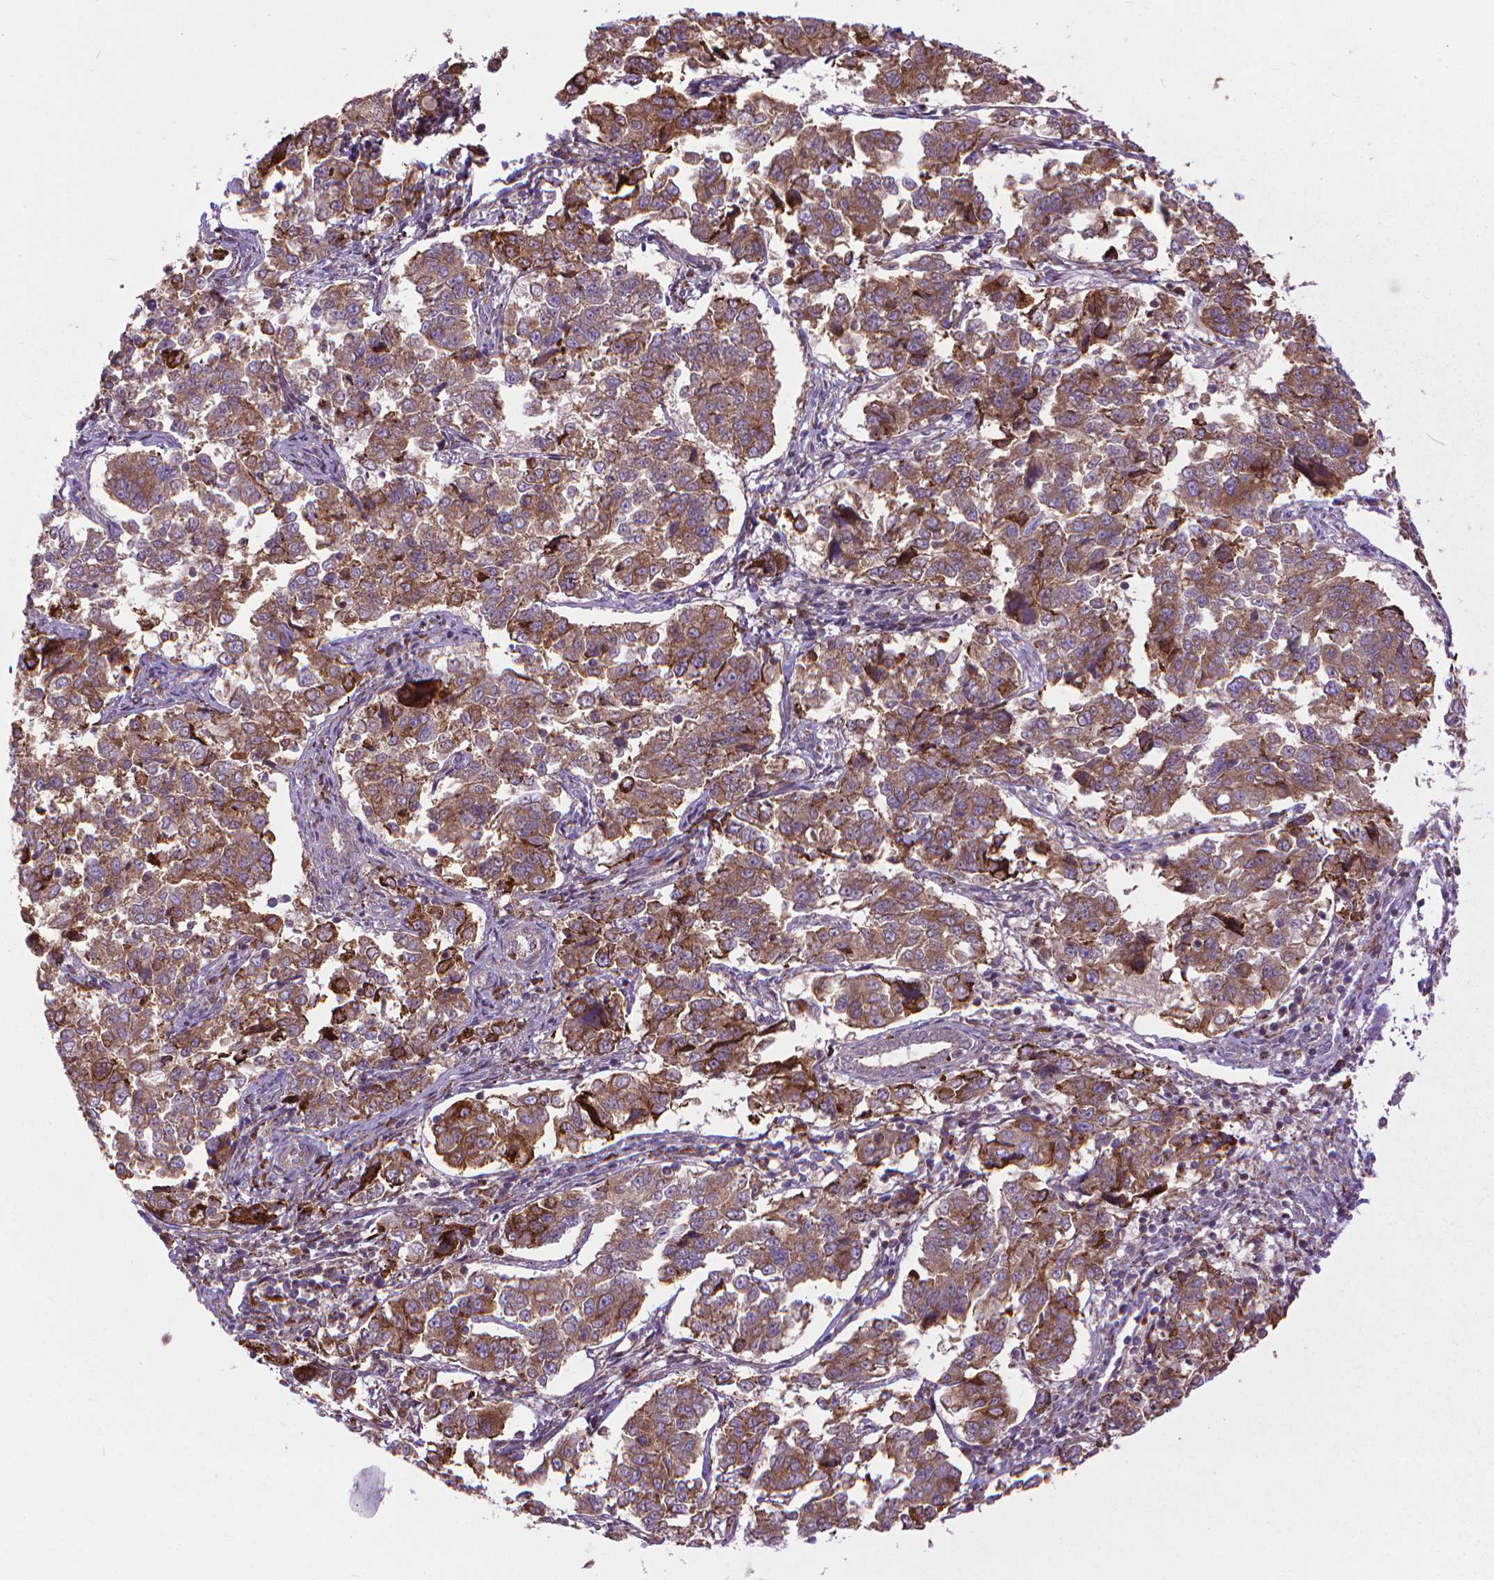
{"staining": {"intensity": "moderate", "quantity": "25%-75%", "location": "cytoplasmic/membranous"}, "tissue": "endometrial cancer", "cell_type": "Tumor cells", "image_type": "cancer", "snomed": [{"axis": "morphology", "description": "Adenocarcinoma, NOS"}, {"axis": "topography", "description": "Endometrium"}], "caption": "Endometrial adenocarcinoma tissue reveals moderate cytoplasmic/membranous positivity in approximately 25%-75% of tumor cells", "gene": "MYH14", "patient": {"sex": "female", "age": 43}}